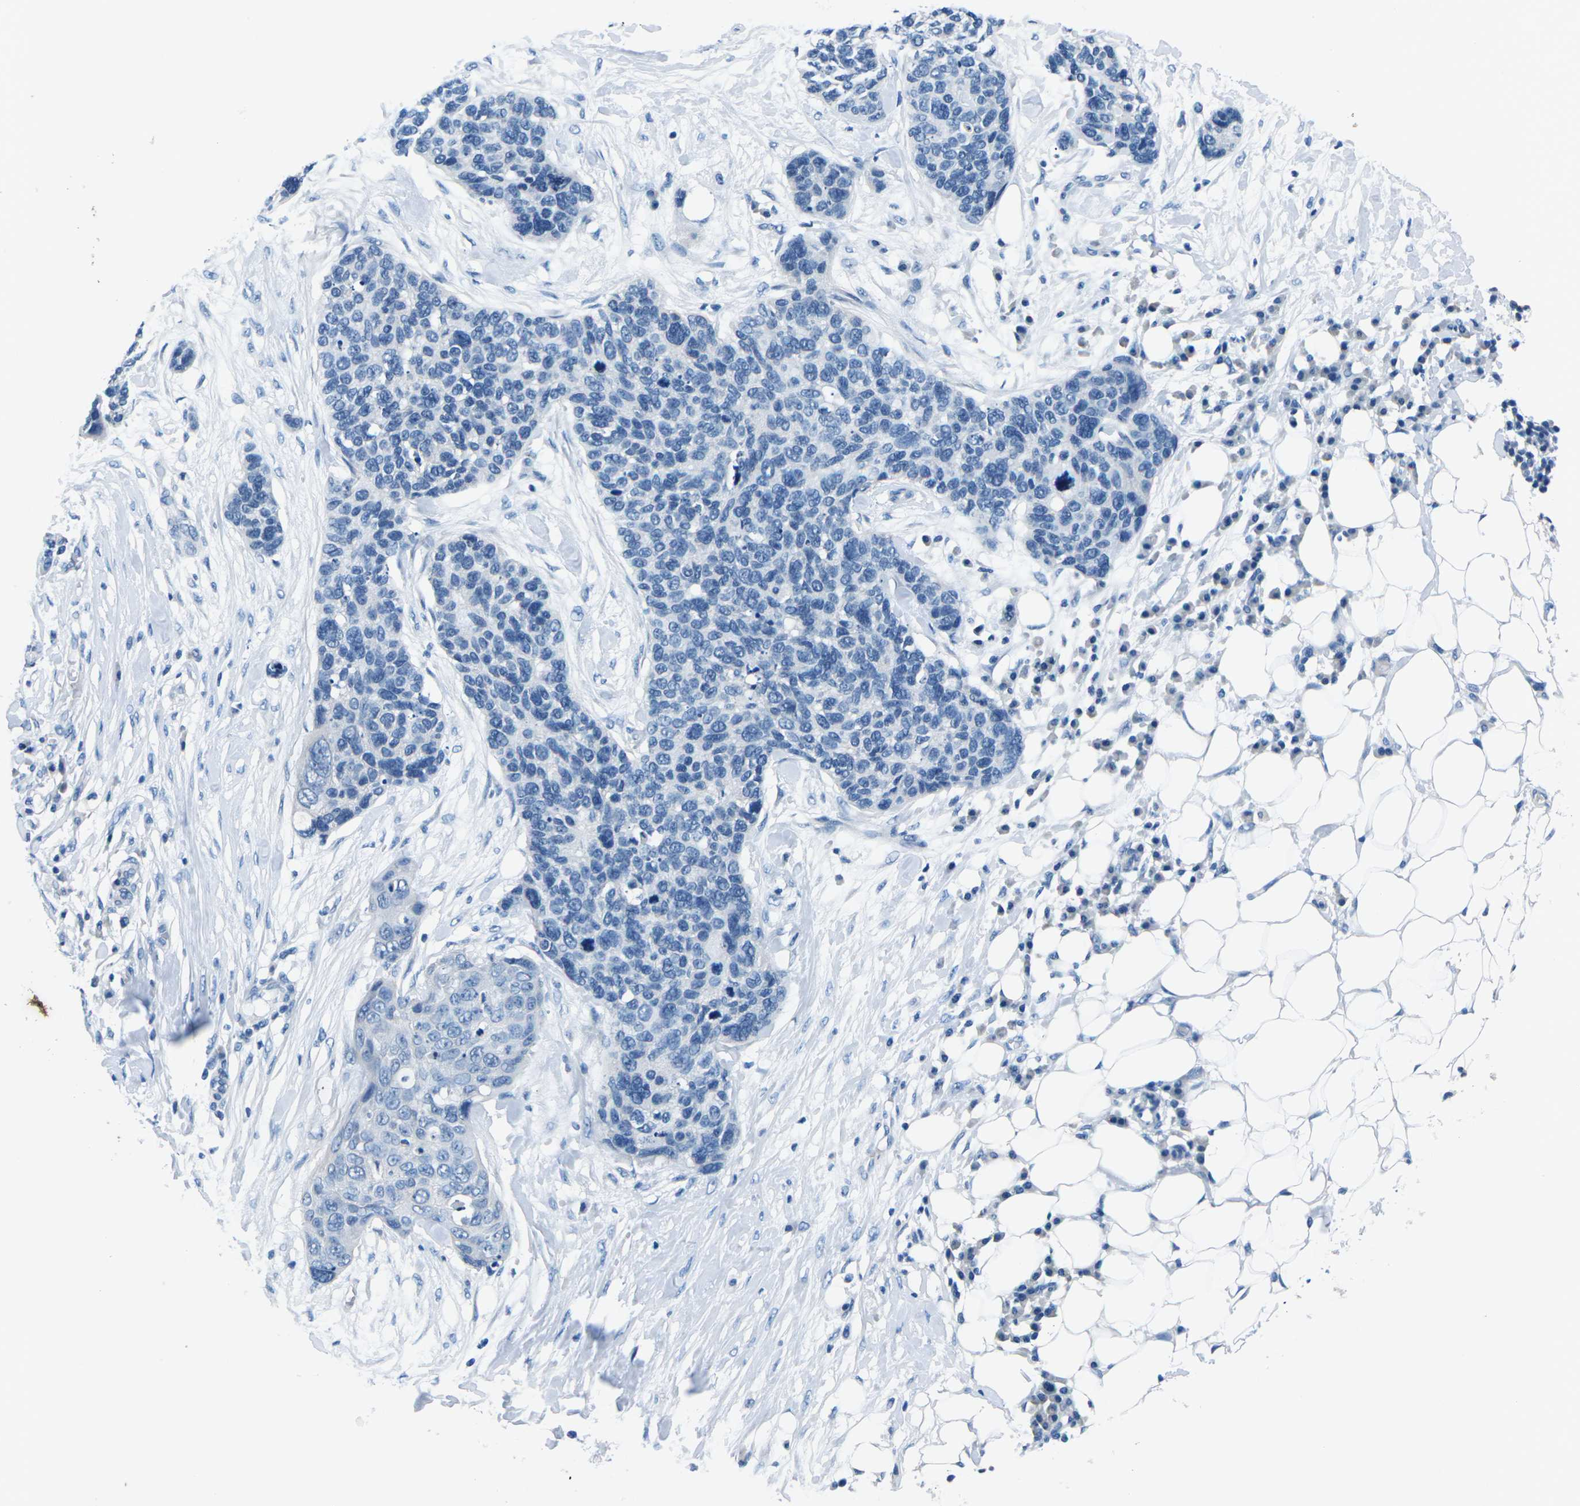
{"staining": {"intensity": "negative", "quantity": "none", "location": "none"}, "tissue": "skin cancer", "cell_type": "Tumor cells", "image_type": "cancer", "snomed": [{"axis": "morphology", "description": "Squamous cell carcinoma in situ, NOS"}, {"axis": "morphology", "description": "Squamous cell carcinoma, NOS"}, {"axis": "topography", "description": "Skin"}], "caption": "Immunohistochemistry histopathology image of human squamous cell carcinoma in situ (skin) stained for a protein (brown), which reveals no positivity in tumor cells.", "gene": "UMOD", "patient": {"sex": "male", "age": 93}}